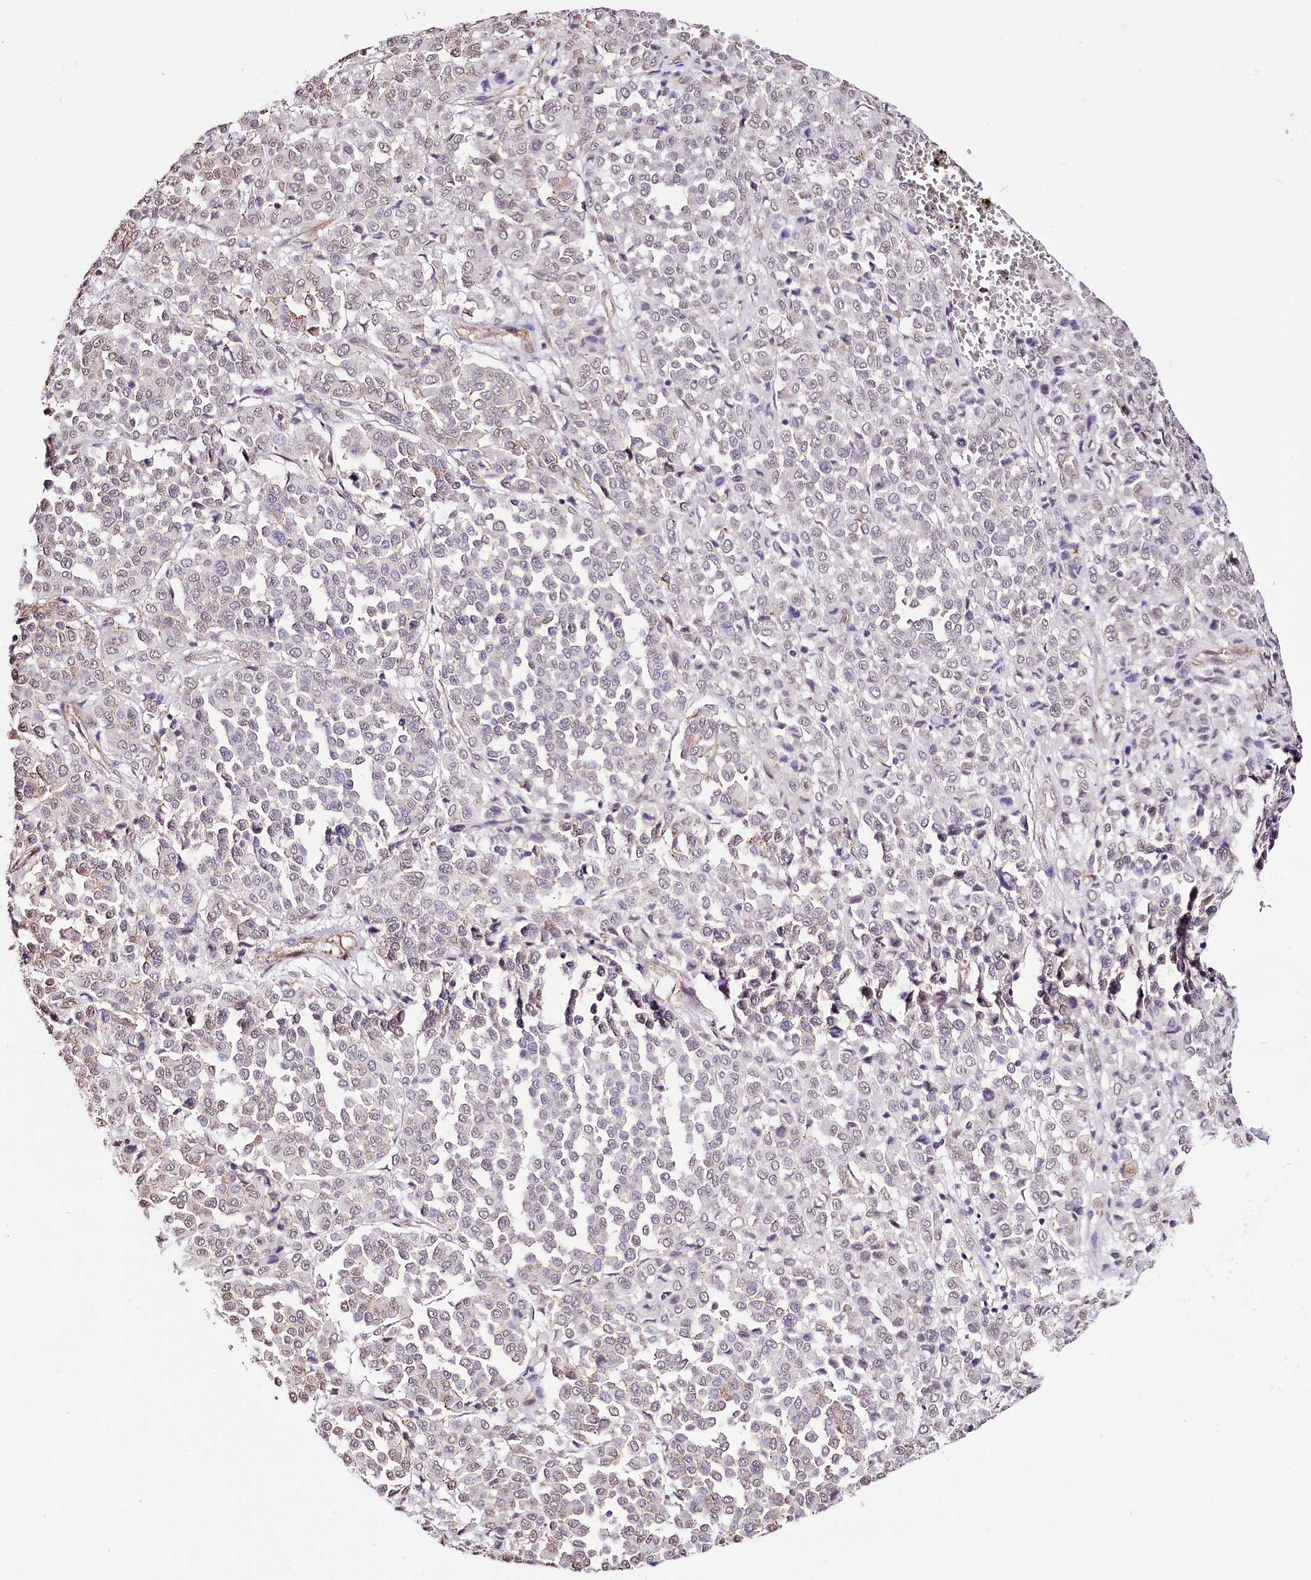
{"staining": {"intensity": "negative", "quantity": "none", "location": "none"}, "tissue": "melanoma", "cell_type": "Tumor cells", "image_type": "cancer", "snomed": [{"axis": "morphology", "description": "Malignant melanoma, Metastatic site"}, {"axis": "topography", "description": "Pancreas"}], "caption": "A histopathology image of human melanoma is negative for staining in tumor cells.", "gene": "ST7", "patient": {"sex": "female", "age": 30}}